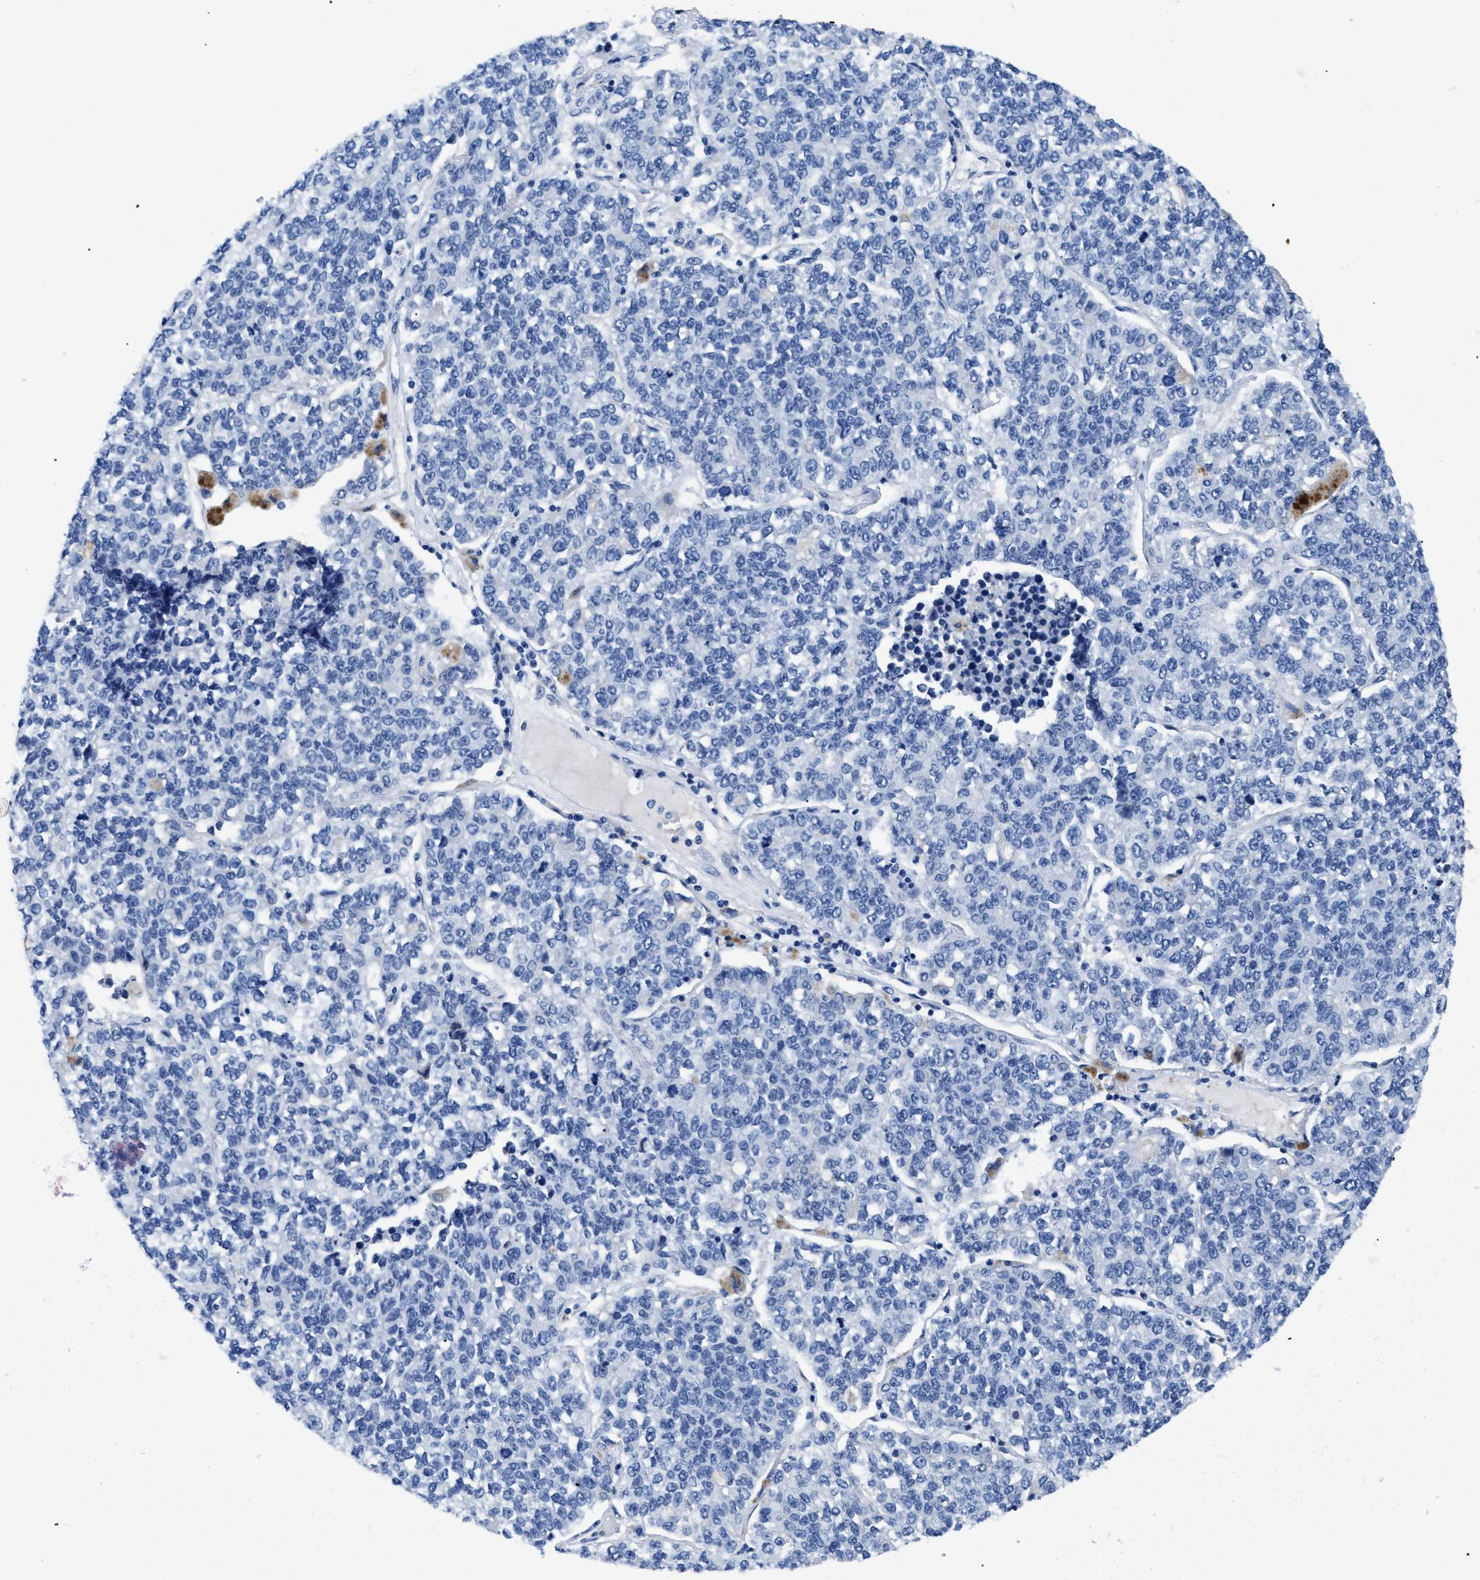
{"staining": {"intensity": "negative", "quantity": "none", "location": "none"}, "tissue": "lung cancer", "cell_type": "Tumor cells", "image_type": "cancer", "snomed": [{"axis": "morphology", "description": "Adenocarcinoma, NOS"}, {"axis": "topography", "description": "Lung"}], "caption": "High power microscopy image of an IHC image of adenocarcinoma (lung), revealing no significant staining in tumor cells.", "gene": "TMEM68", "patient": {"sex": "male", "age": 49}}